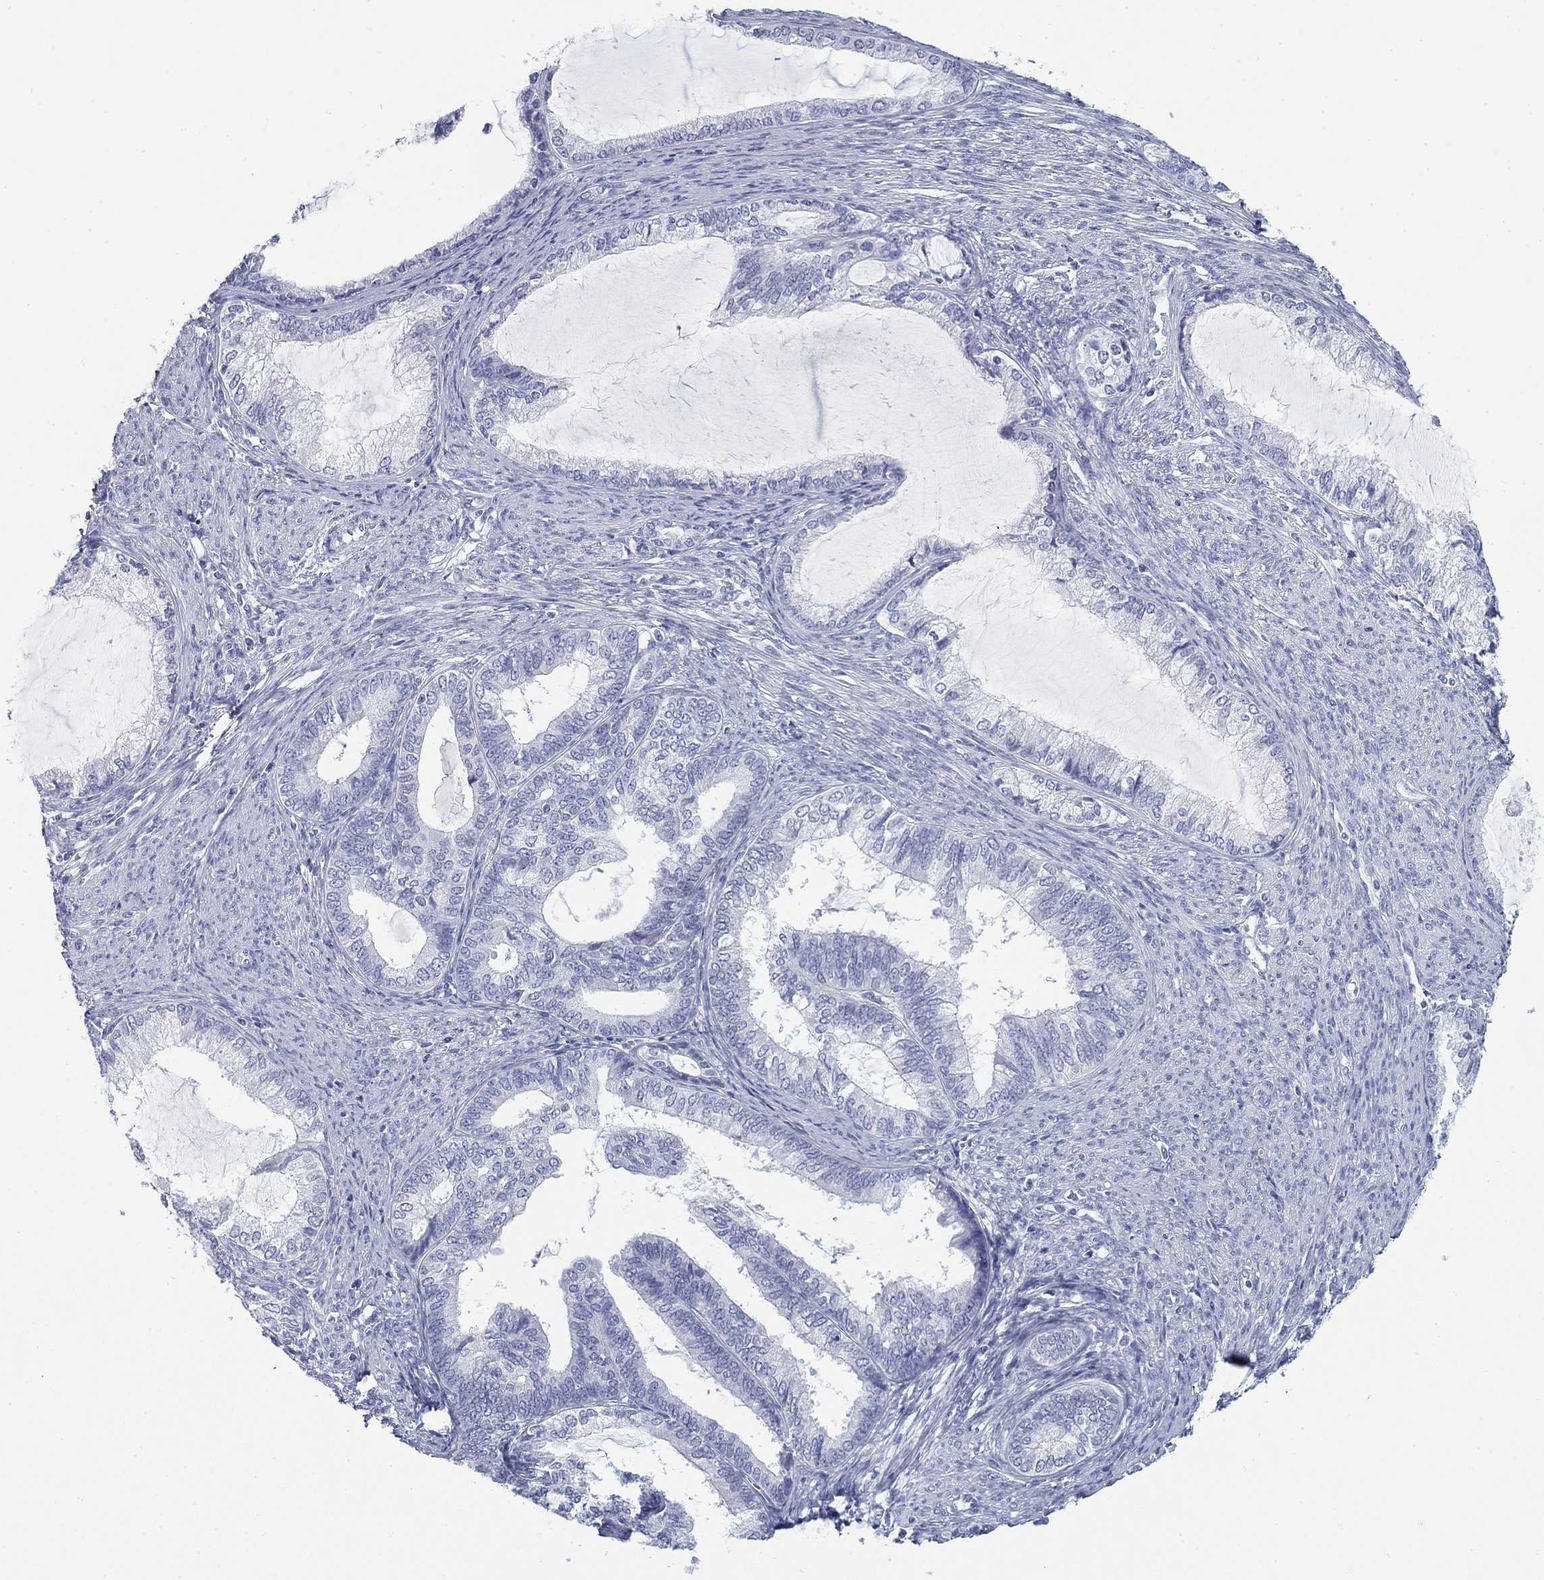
{"staining": {"intensity": "negative", "quantity": "none", "location": "none"}, "tissue": "endometrial cancer", "cell_type": "Tumor cells", "image_type": "cancer", "snomed": [{"axis": "morphology", "description": "Adenocarcinoma, NOS"}, {"axis": "topography", "description": "Endometrium"}], "caption": "Protein analysis of endometrial adenocarcinoma reveals no significant positivity in tumor cells.", "gene": "CD79B", "patient": {"sex": "female", "age": 86}}